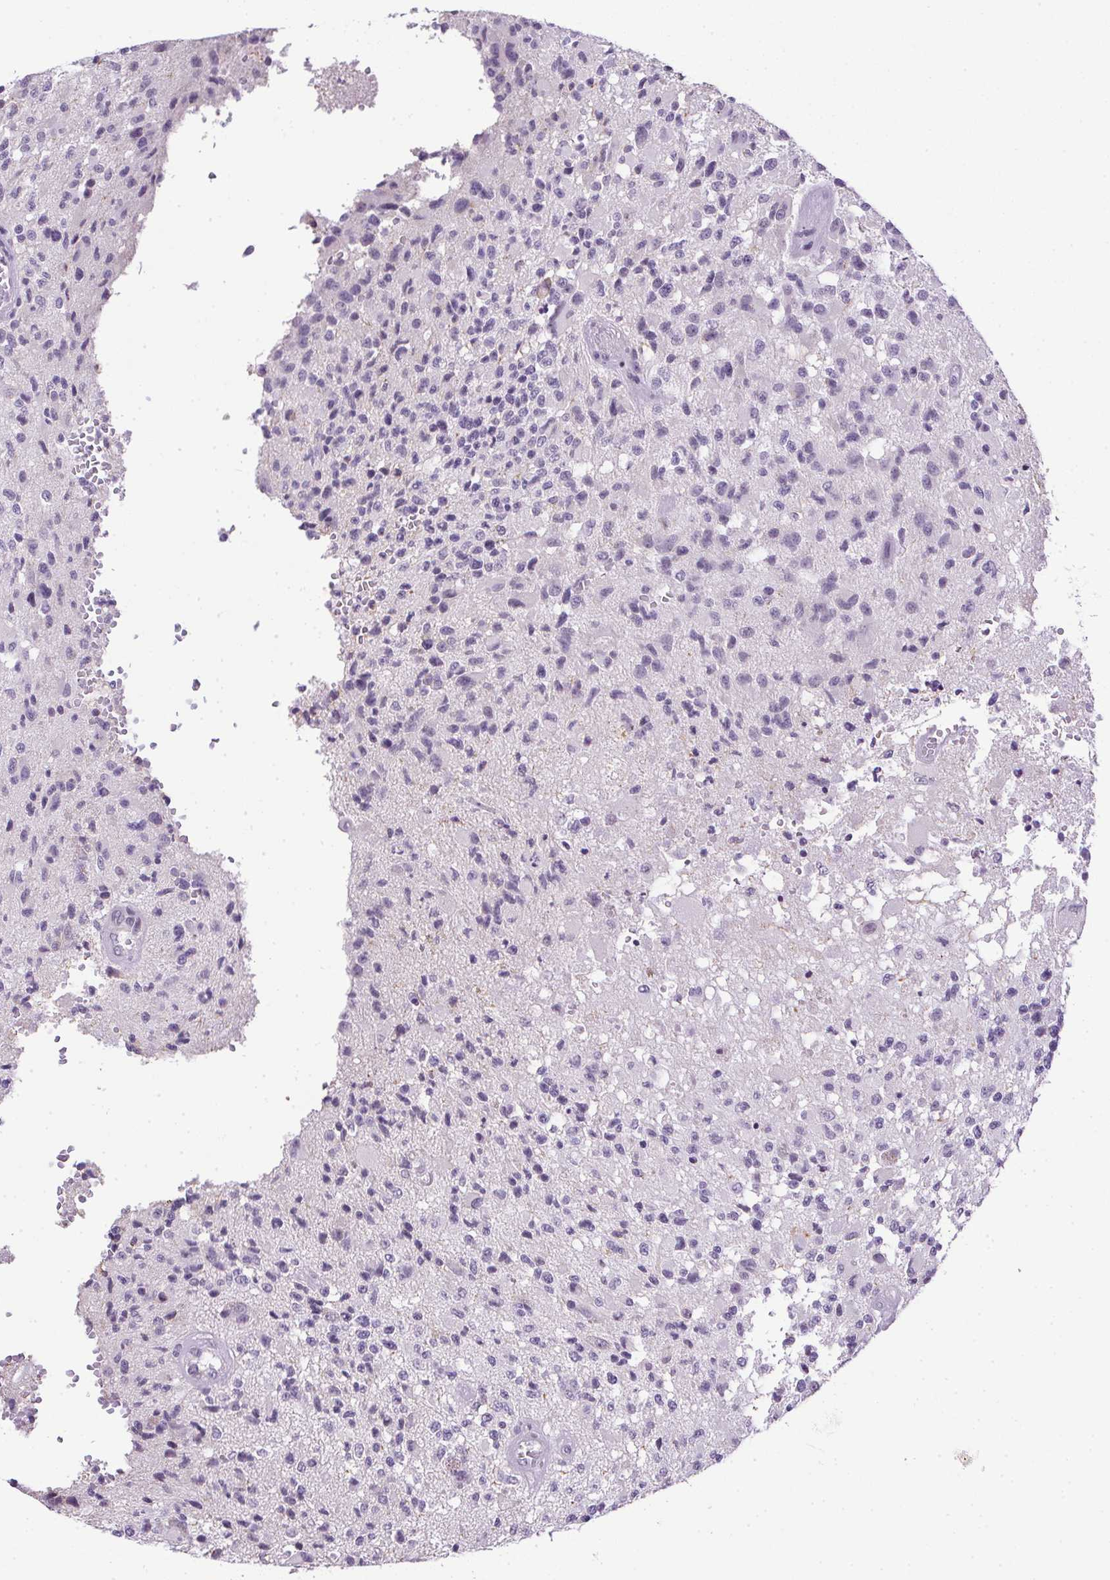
{"staining": {"intensity": "negative", "quantity": "none", "location": "none"}, "tissue": "glioma", "cell_type": "Tumor cells", "image_type": "cancer", "snomed": [{"axis": "morphology", "description": "Glioma, malignant, High grade"}, {"axis": "topography", "description": "Brain"}], "caption": "This is an immunohistochemistry micrograph of human glioma. There is no expression in tumor cells.", "gene": "PRL", "patient": {"sex": "female", "age": 63}}